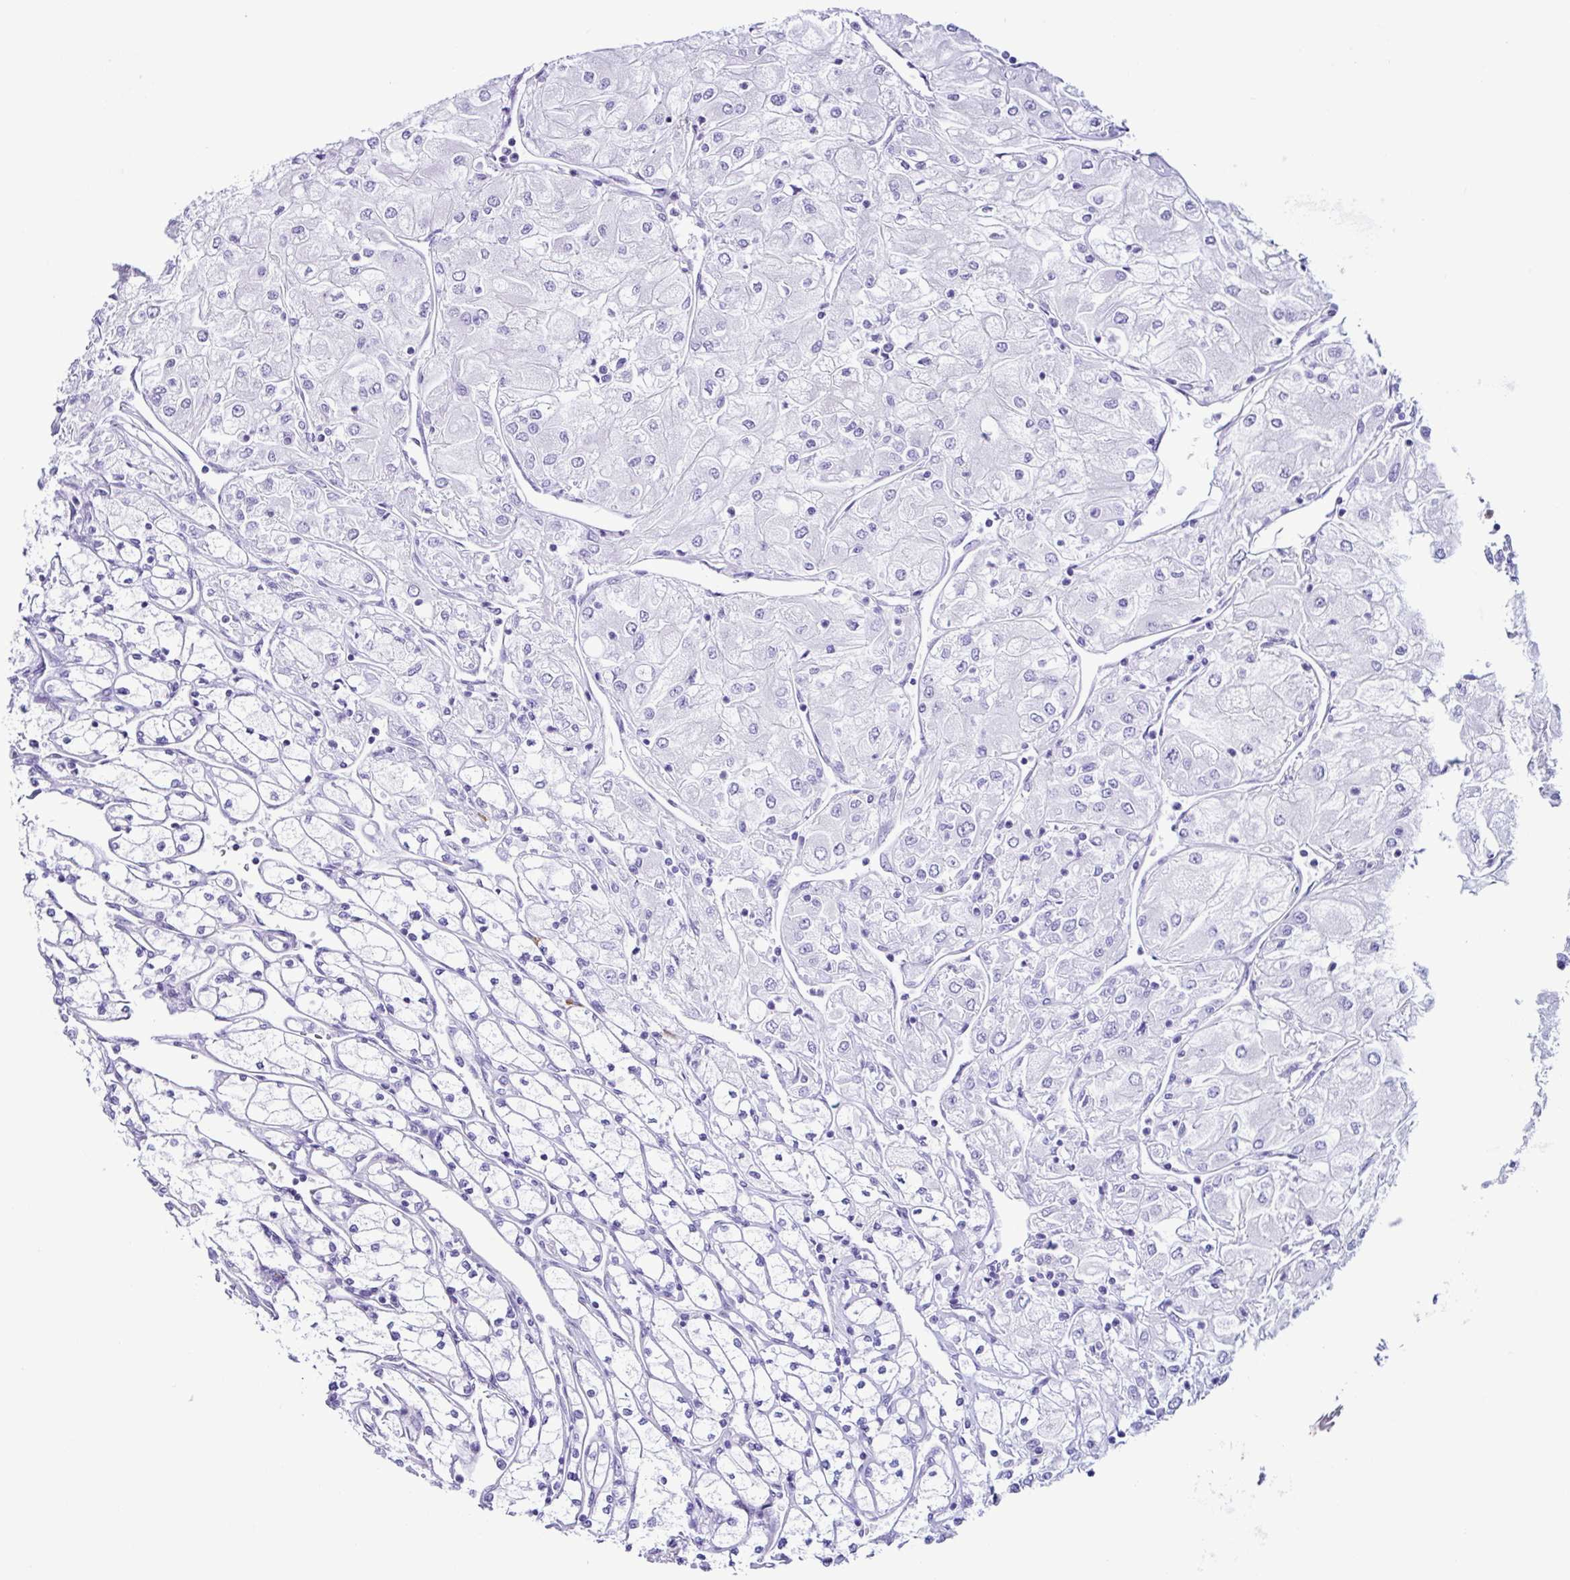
{"staining": {"intensity": "negative", "quantity": "none", "location": "none"}, "tissue": "renal cancer", "cell_type": "Tumor cells", "image_type": "cancer", "snomed": [{"axis": "morphology", "description": "Adenocarcinoma, NOS"}, {"axis": "topography", "description": "Kidney"}], "caption": "There is no significant staining in tumor cells of adenocarcinoma (renal). Brightfield microscopy of IHC stained with DAB (brown) and hematoxylin (blue), captured at high magnification.", "gene": "PIGF", "patient": {"sex": "male", "age": 80}}